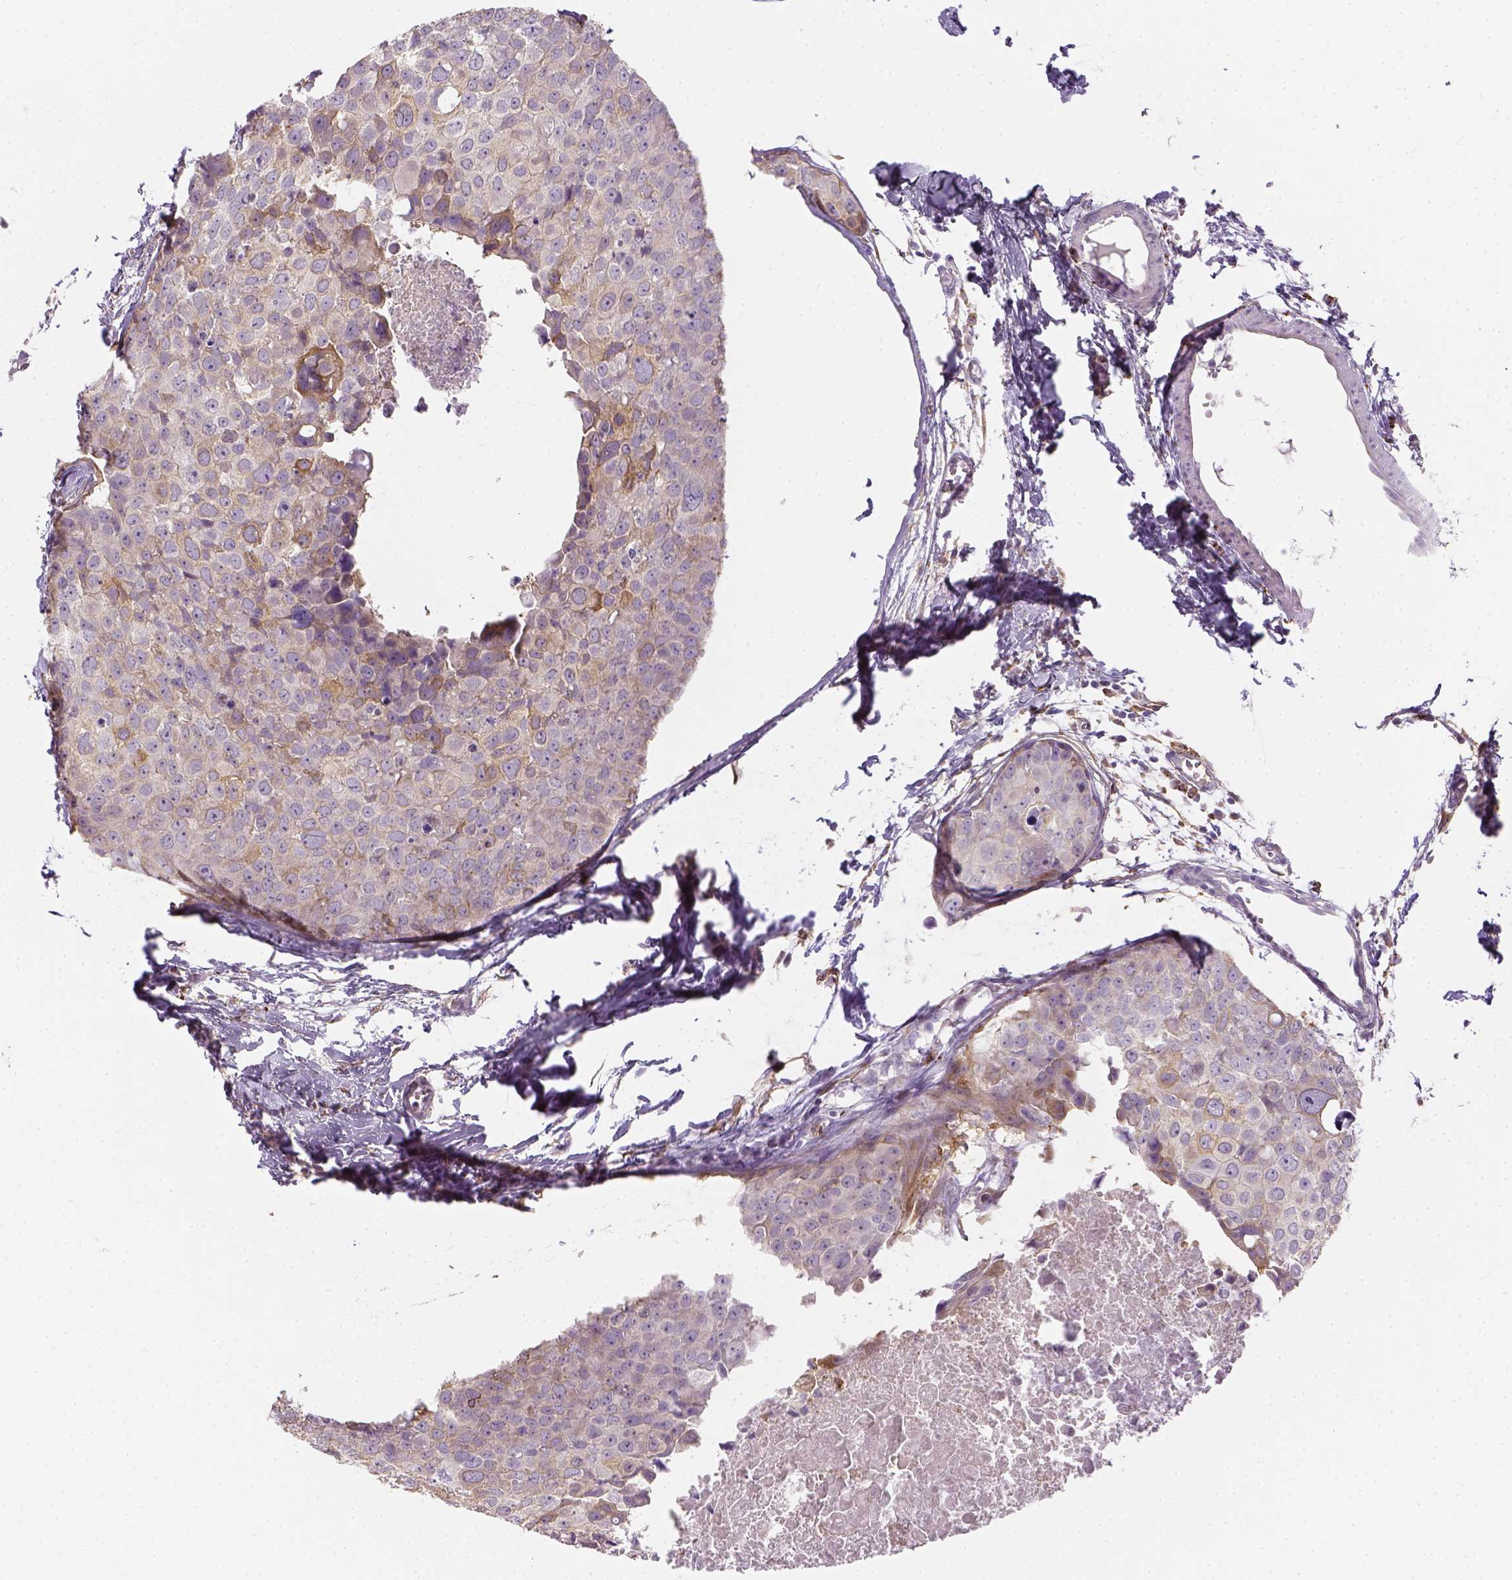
{"staining": {"intensity": "moderate", "quantity": "25%-75%", "location": "cytoplasmic/membranous"}, "tissue": "breast cancer", "cell_type": "Tumor cells", "image_type": "cancer", "snomed": [{"axis": "morphology", "description": "Duct carcinoma"}, {"axis": "topography", "description": "Breast"}], "caption": "This is a photomicrograph of immunohistochemistry (IHC) staining of breast cancer (infiltrating ductal carcinoma), which shows moderate expression in the cytoplasmic/membranous of tumor cells.", "gene": "CACNB1", "patient": {"sex": "female", "age": 38}}